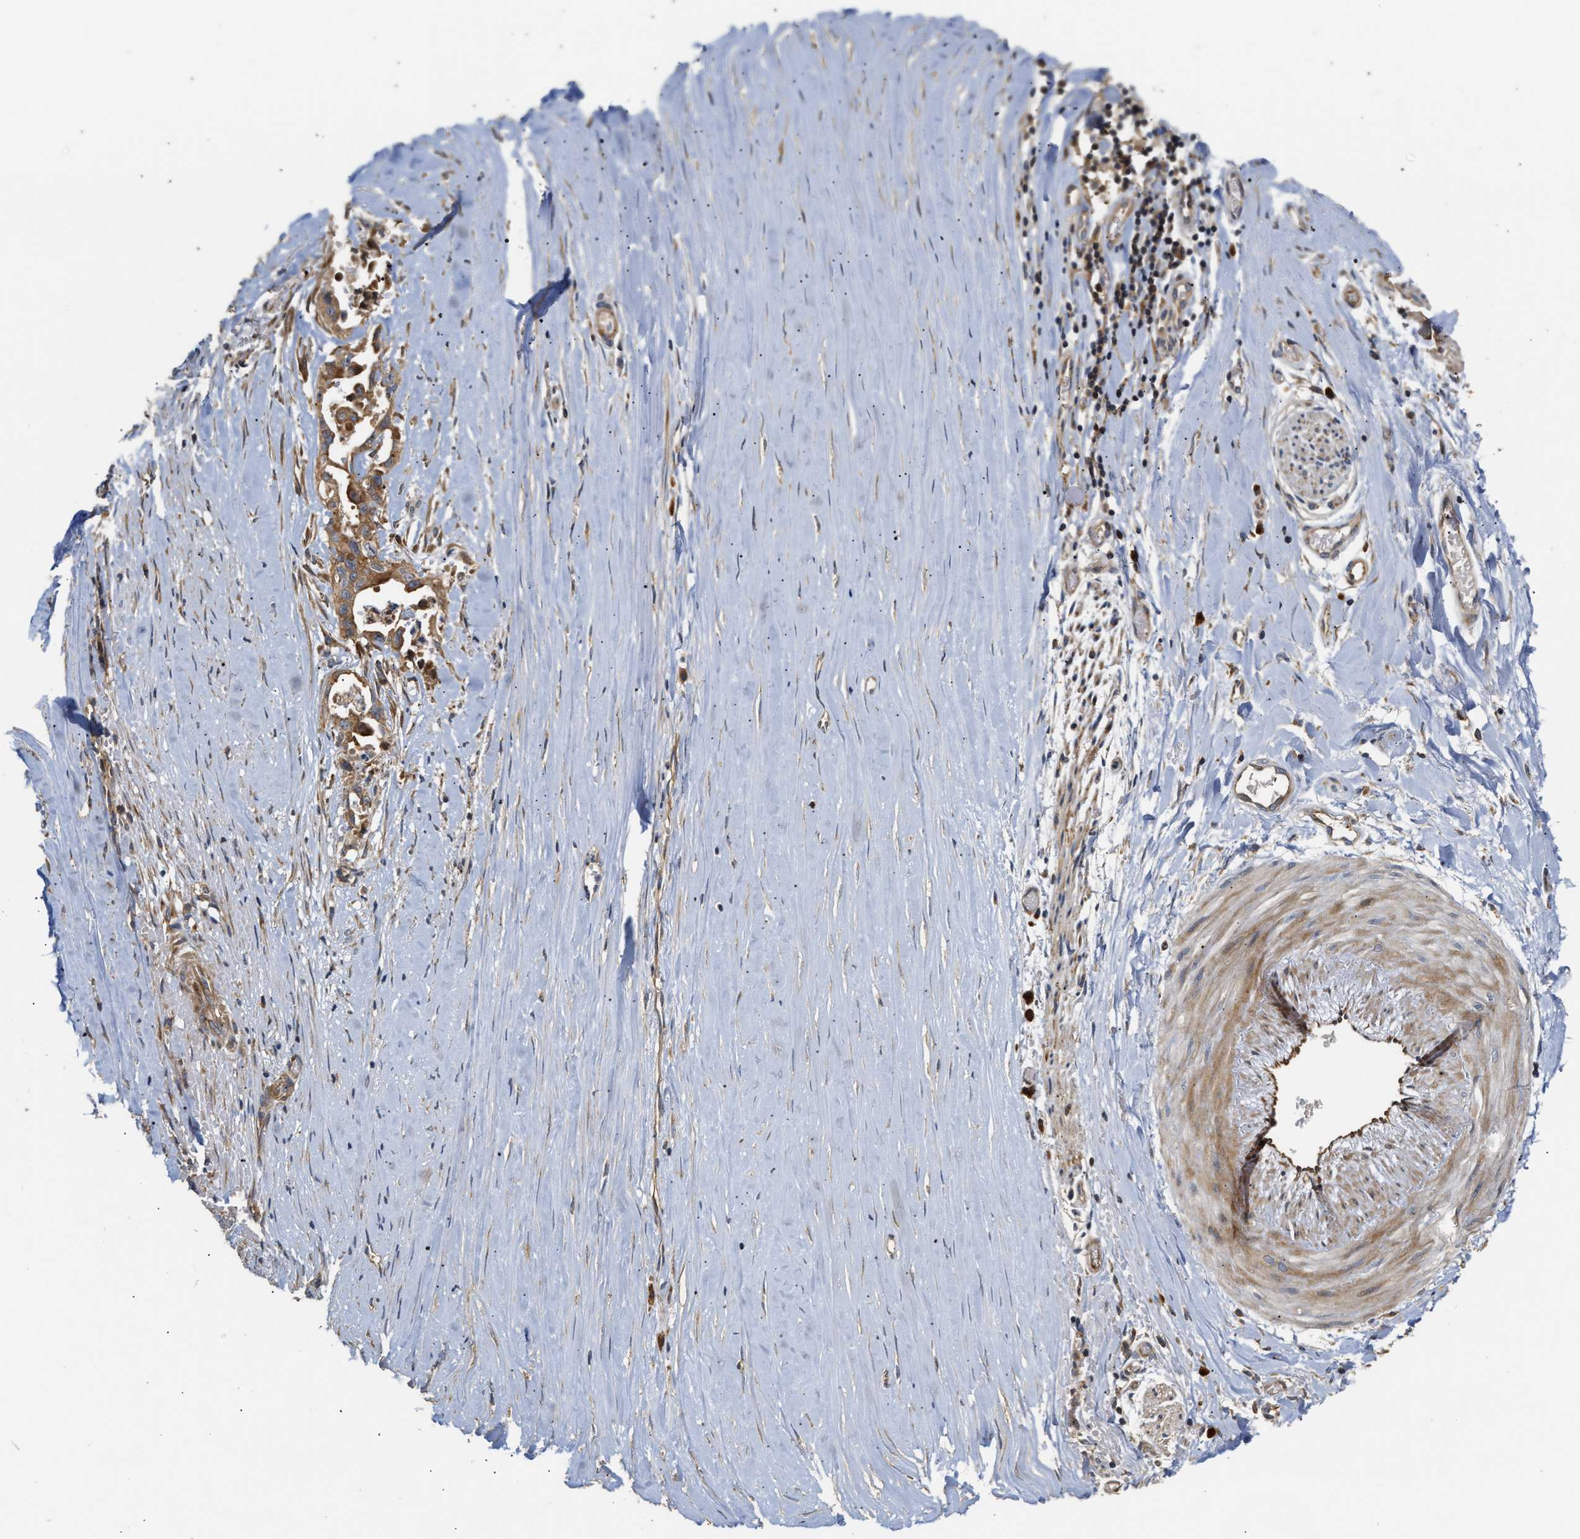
{"staining": {"intensity": "moderate", "quantity": ">75%", "location": "cytoplasmic/membranous"}, "tissue": "liver cancer", "cell_type": "Tumor cells", "image_type": "cancer", "snomed": [{"axis": "morphology", "description": "Cholangiocarcinoma"}, {"axis": "topography", "description": "Liver"}], "caption": "Liver cancer (cholangiocarcinoma) stained with a brown dye demonstrates moderate cytoplasmic/membranous positive staining in about >75% of tumor cells.", "gene": "CLIP2", "patient": {"sex": "female", "age": 70}}